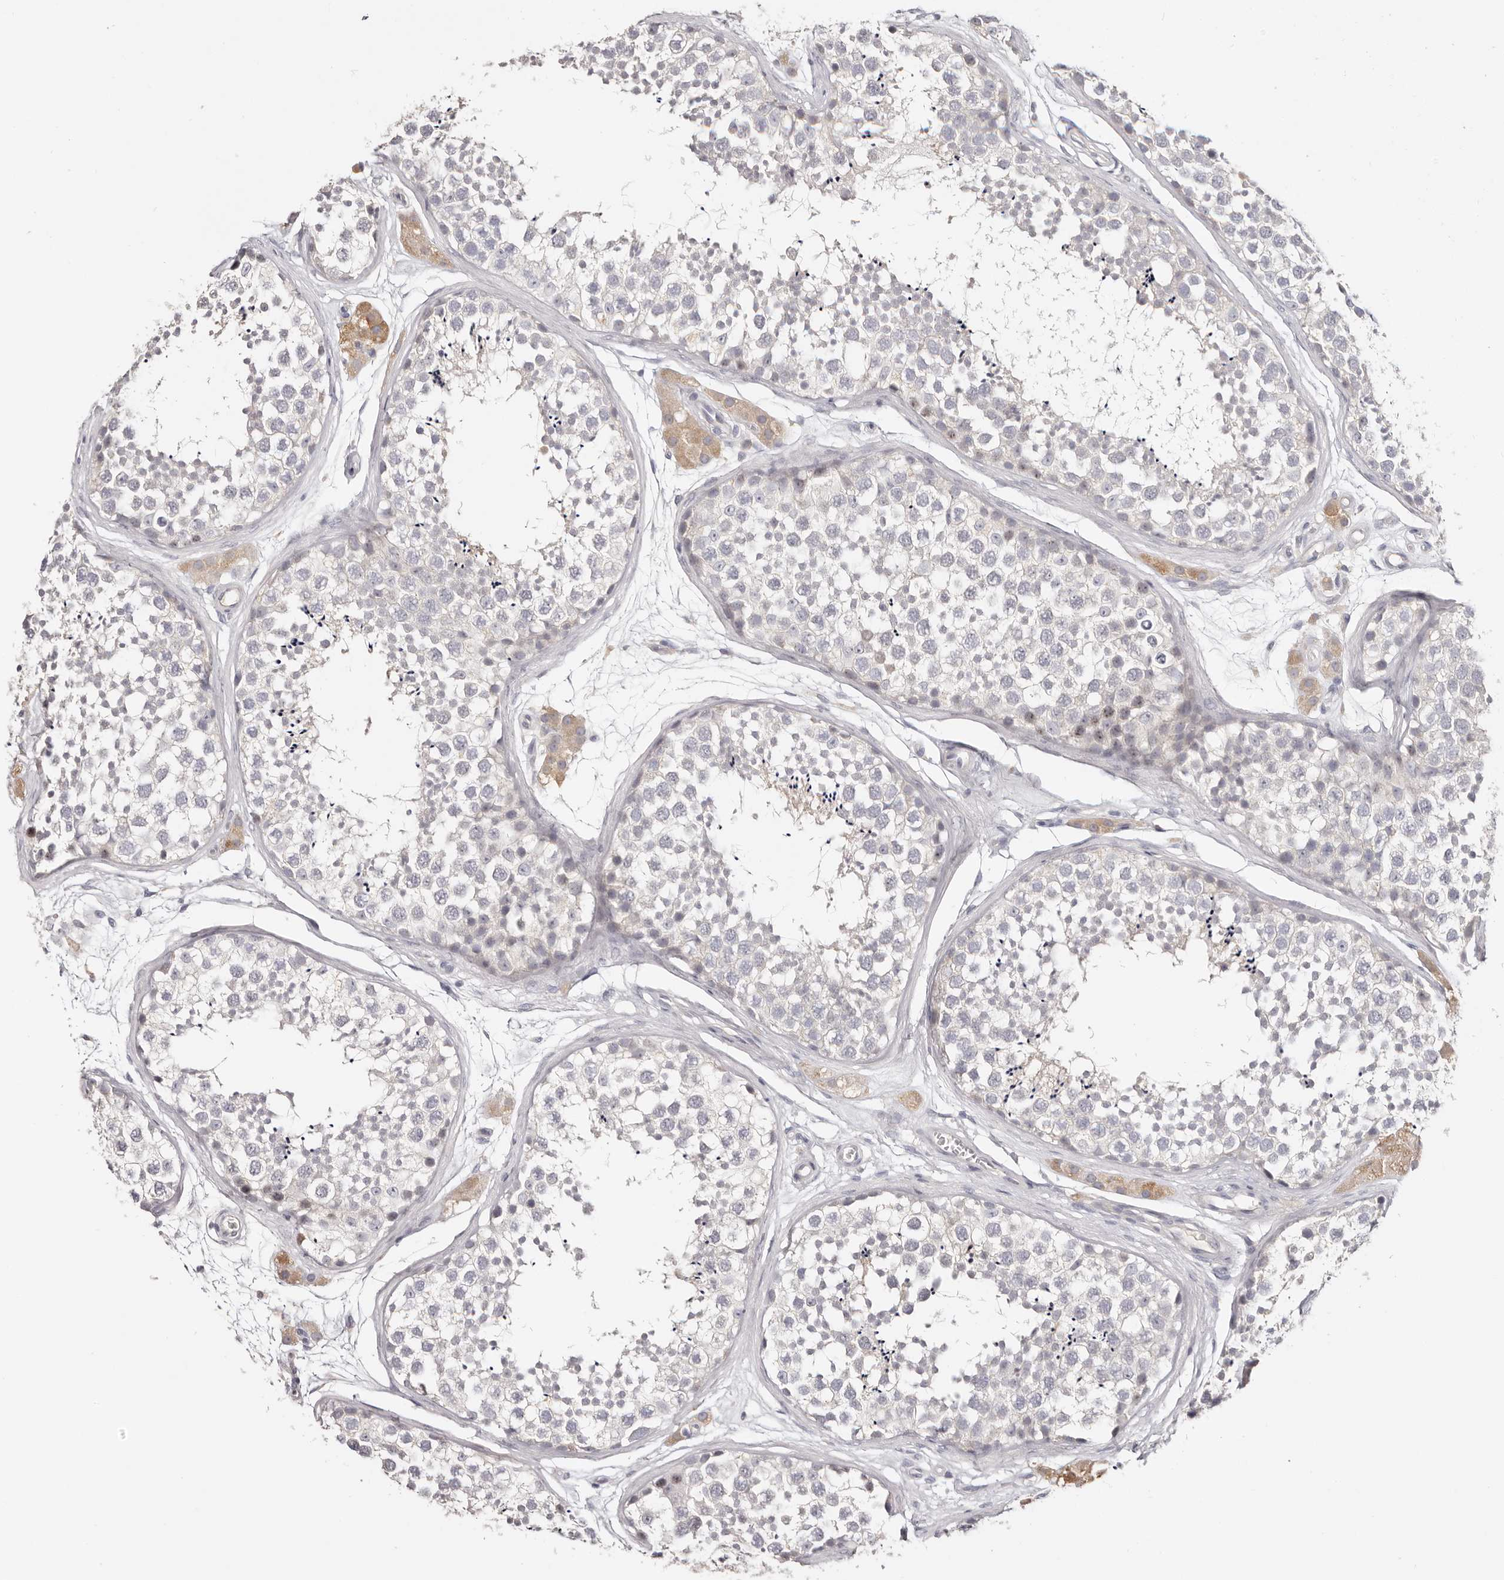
{"staining": {"intensity": "negative", "quantity": "none", "location": "none"}, "tissue": "testis", "cell_type": "Cells in seminiferous ducts", "image_type": "normal", "snomed": [{"axis": "morphology", "description": "Normal tissue, NOS"}, {"axis": "topography", "description": "Testis"}], "caption": "An IHC image of benign testis is shown. There is no staining in cells in seminiferous ducts of testis. The staining was performed using DAB to visualize the protein expression in brown, while the nuclei were stained in blue with hematoxylin (Magnification: 20x).", "gene": "CCDC190", "patient": {"sex": "male", "age": 56}}